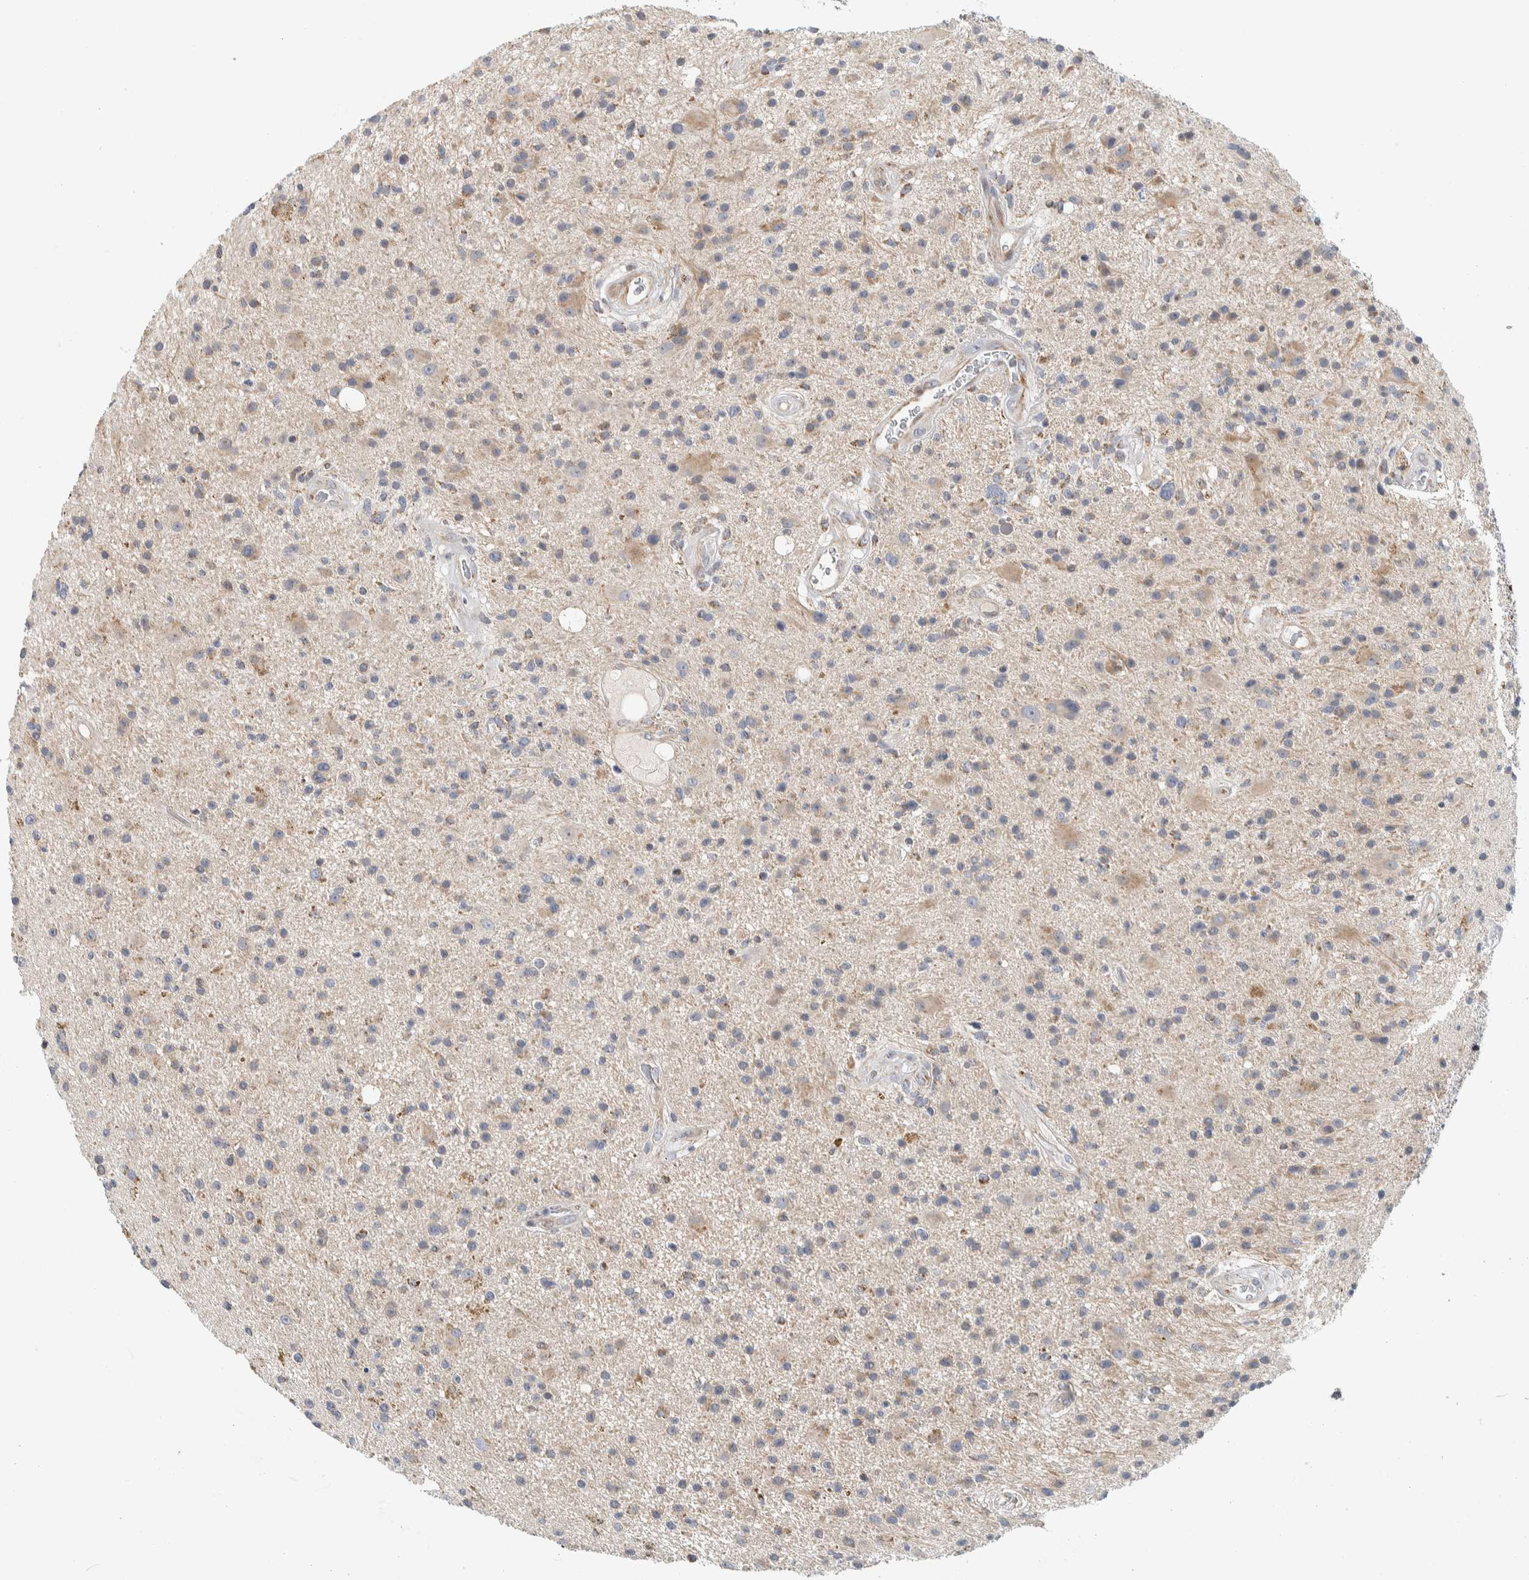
{"staining": {"intensity": "weak", "quantity": "<25%", "location": "cytoplasmic/membranous"}, "tissue": "glioma", "cell_type": "Tumor cells", "image_type": "cancer", "snomed": [{"axis": "morphology", "description": "Glioma, malignant, High grade"}, {"axis": "topography", "description": "Brain"}], "caption": "An image of glioma stained for a protein exhibits no brown staining in tumor cells.", "gene": "AFP", "patient": {"sex": "male", "age": 33}}